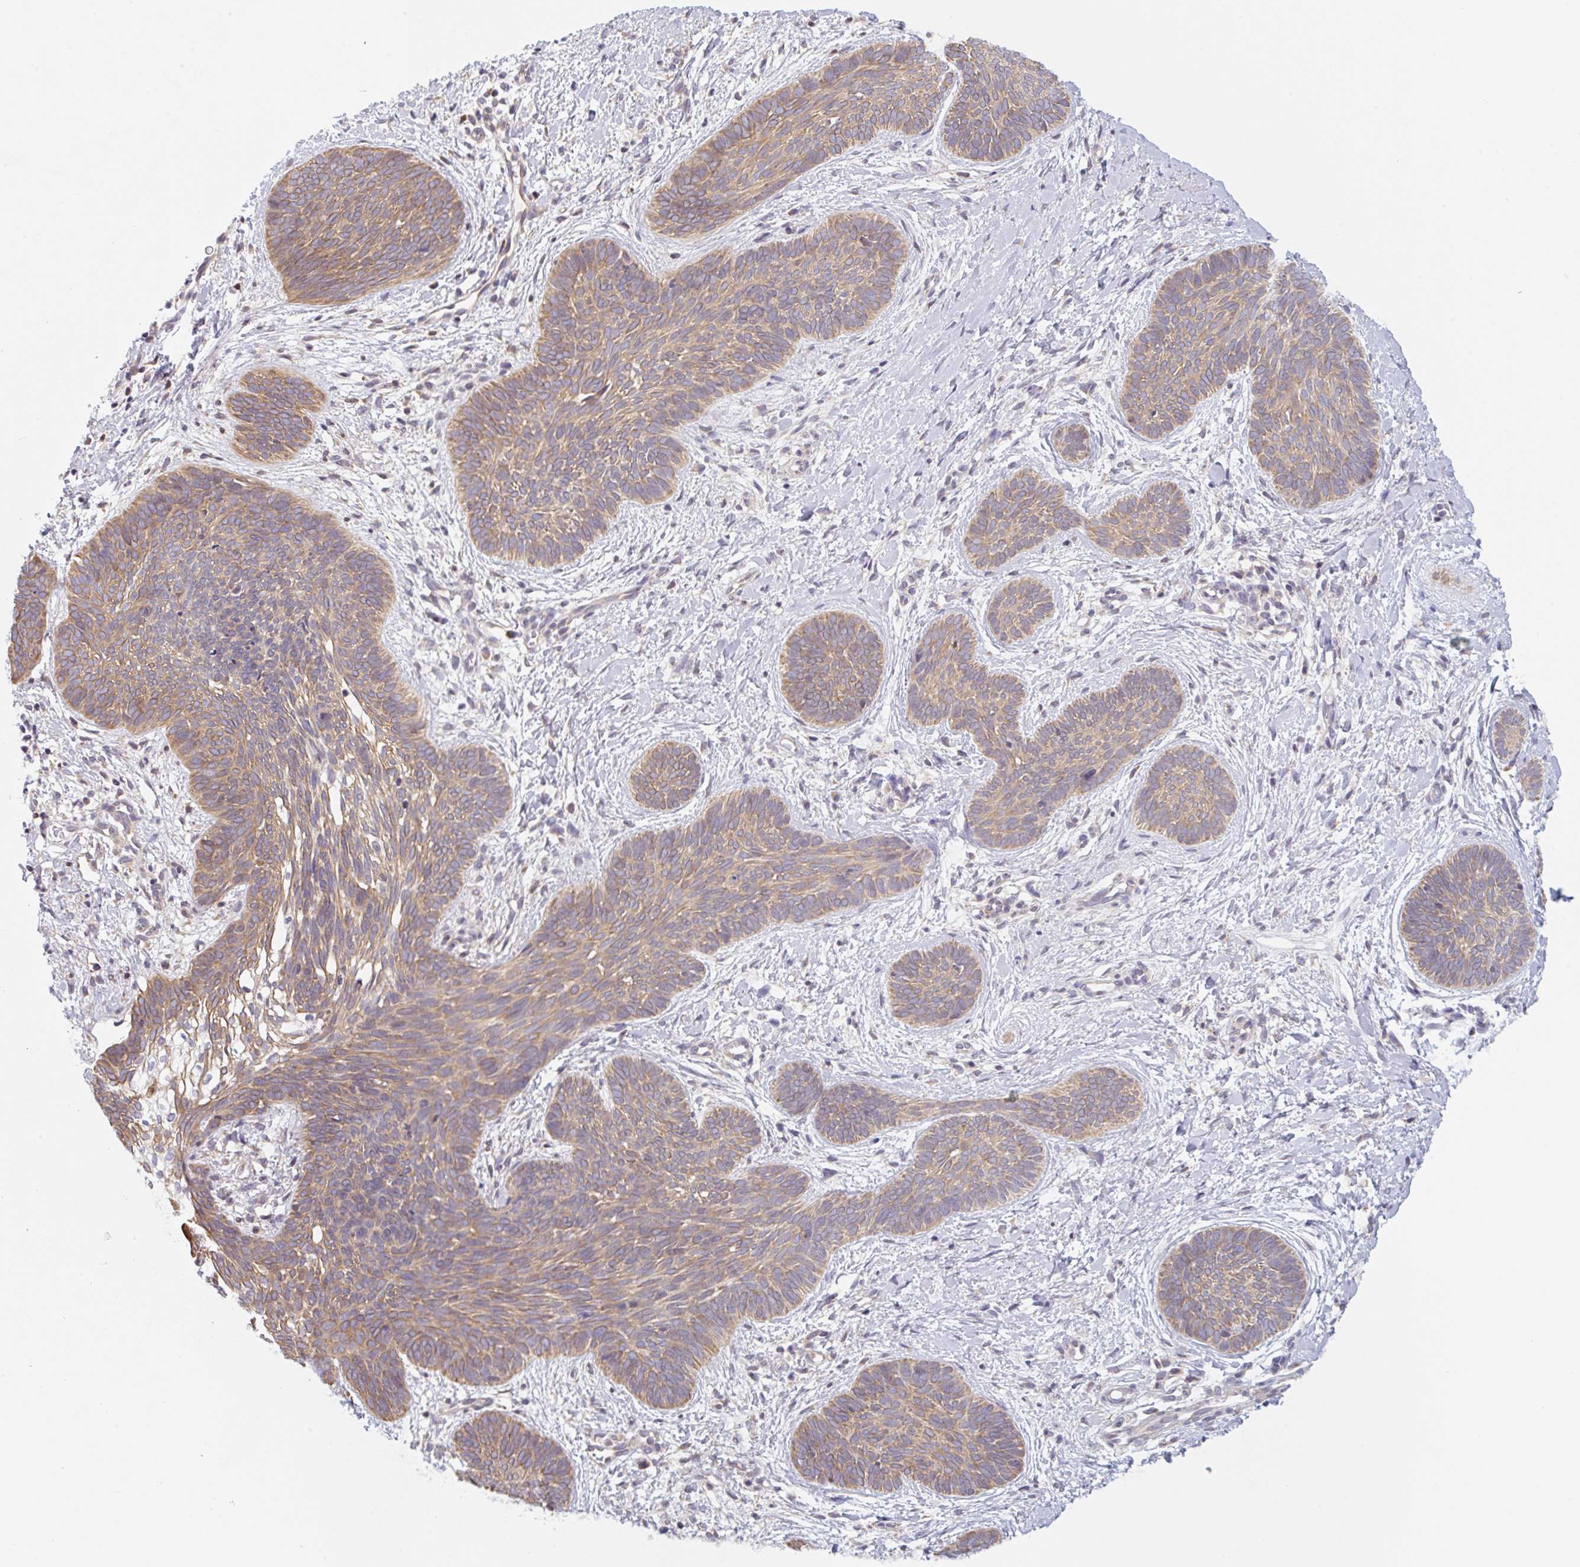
{"staining": {"intensity": "moderate", "quantity": ">75%", "location": "cytoplasmic/membranous"}, "tissue": "skin cancer", "cell_type": "Tumor cells", "image_type": "cancer", "snomed": [{"axis": "morphology", "description": "Basal cell carcinoma"}, {"axis": "topography", "description": "Skin"}], "caption": "Skin cancer stained with IHC demonstrates moderate cytoplasmic/membranous expression in about >75% of tumor cells. Using DAB (3,3'-diaminobenzidine) (brown) and hematoxylin (blue) stains, captured at high magnification using brightfield microscopy.", "gene": "TBPL2", "patient": {"sex": "female", "age": 81}}